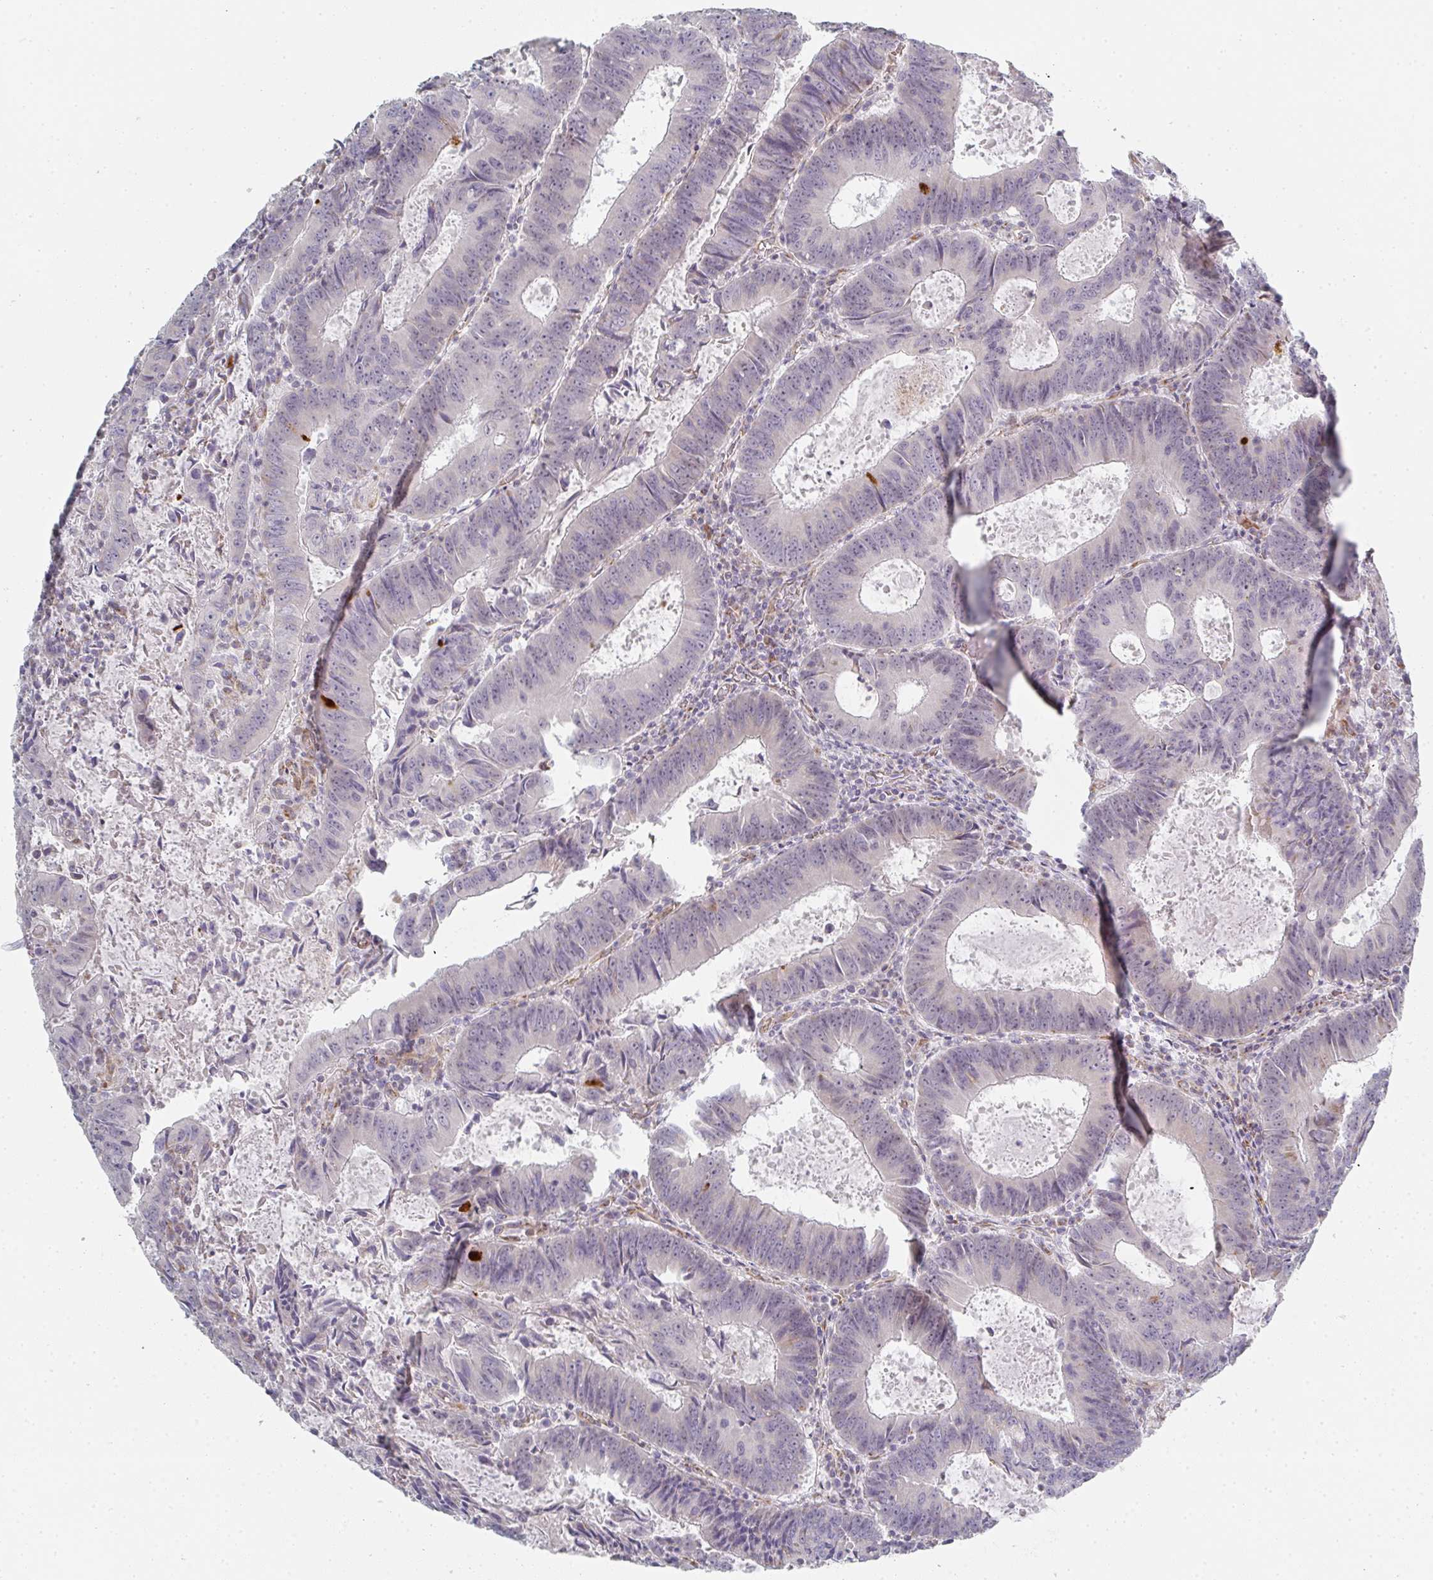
{"staining": {"intensity": "negative", "quantity": "none", "location": "none"}, "tissue": "colorectal cancer", "cell_type": "Tumor cells", "image_type": "cancer", "snomed": [{"axis": "morphology", "description": "Adenocarcinoma, NOS"}, {"axis": "topography", "description": "Colon"}], "caption": "This is an immunohistochemistry (IHC) image of human colorectal adenocarcinoma. There is no positivity in tumor cells.", "gene": "ZNF526", "patient": {"sex": "male", "age": 67}}